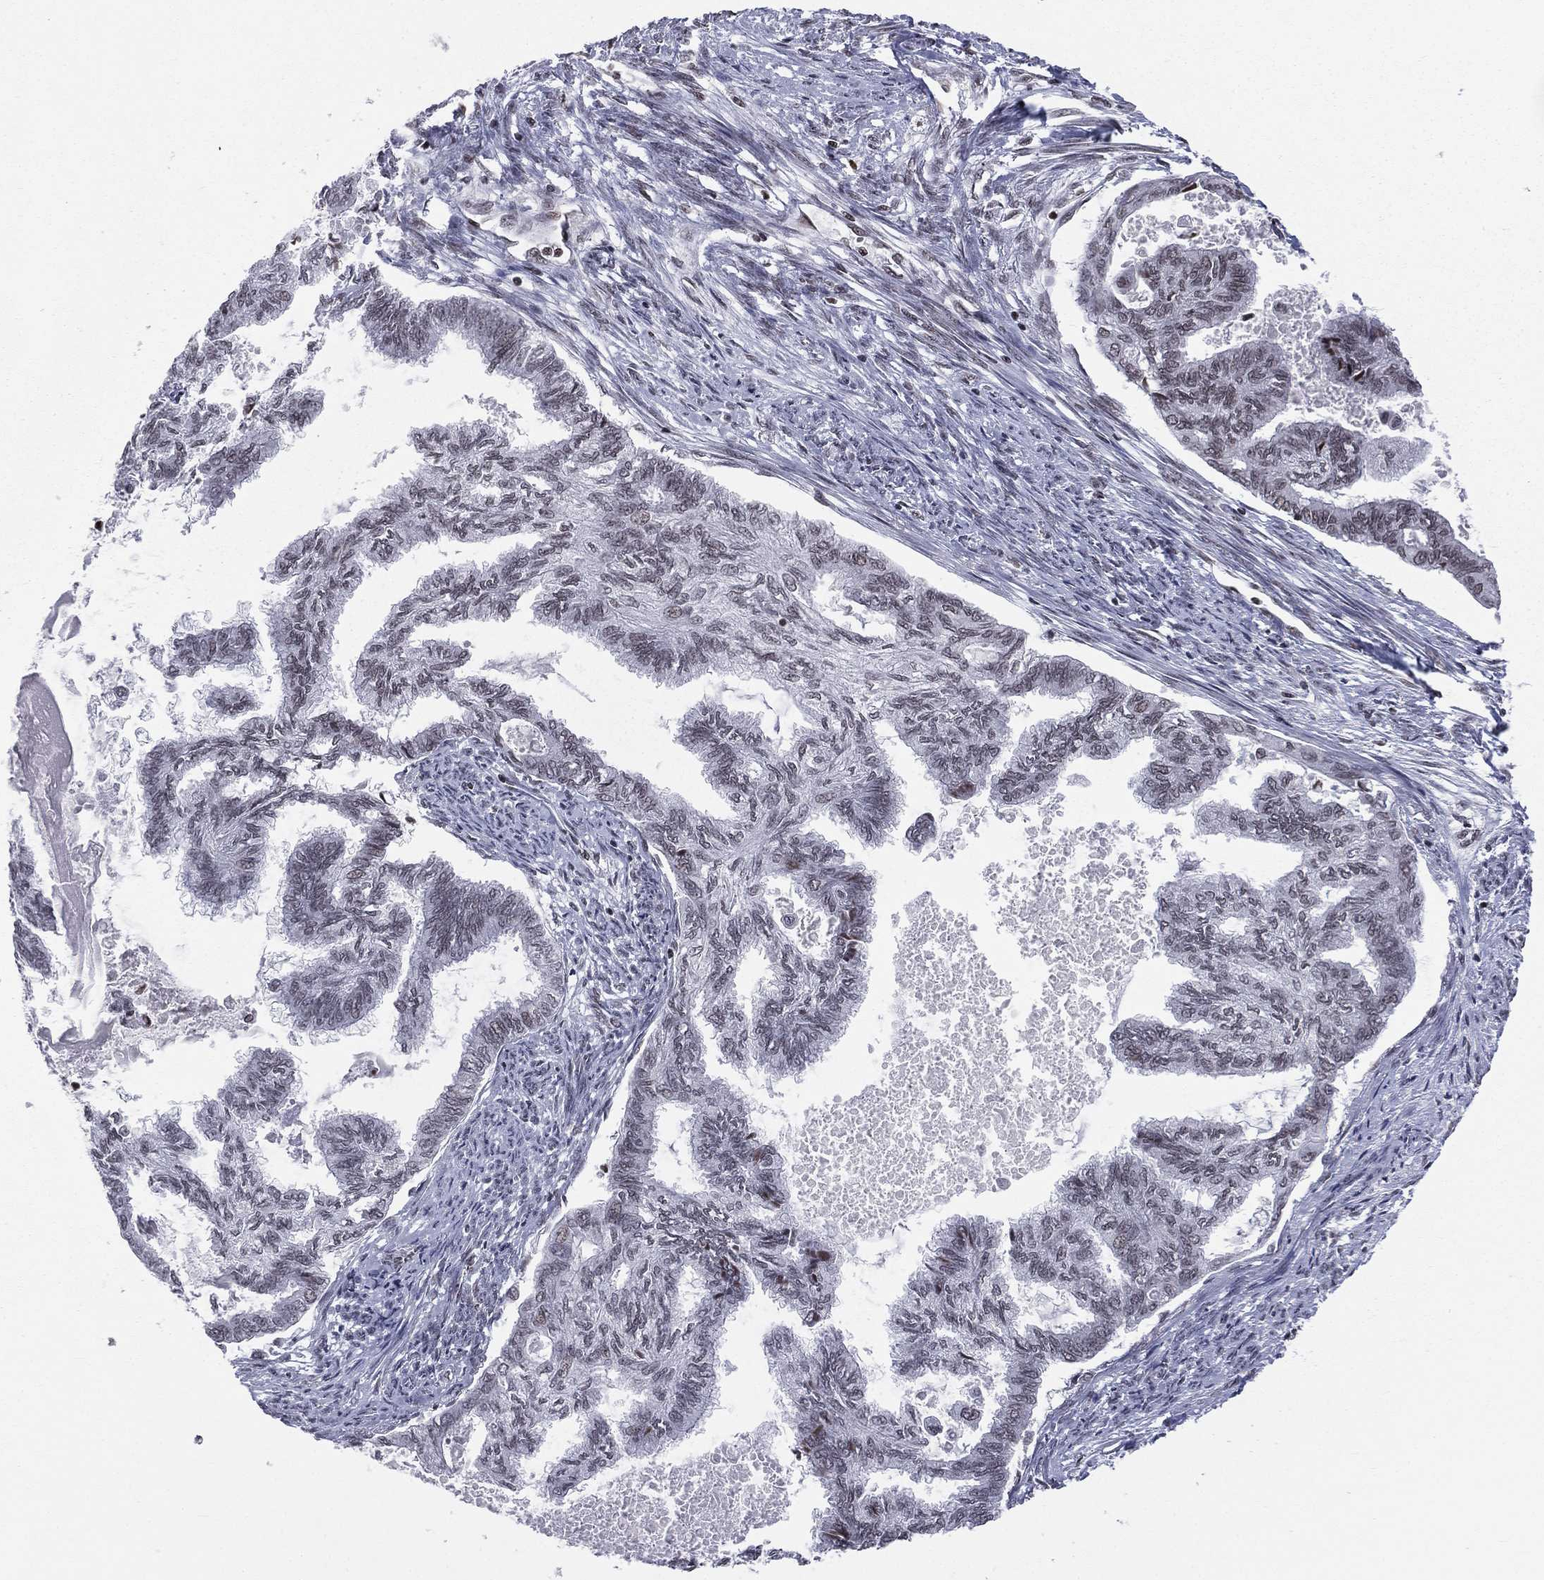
{"staining": {"intensity": "moderate", "quantity": ">75%", "location": "nuclear"}, "tissue": "endometrial cancer", "cell_type": "Tumor cells", "image_type": "cancer", "snomed": [{"axis": "morphology", "description": "Adenocarcinoma, NOS"}, {"axis": "topography", "description": "Endometrium"}], "caption": "IHC (DAB (3,3'-diaminobenzidine)) staining of human endometrial cancer exhibits moderate nuclear protein staining in about >75% of tumor cells.", "gene": "RFX7", "patient": {"sex": "female", "age": 86}}